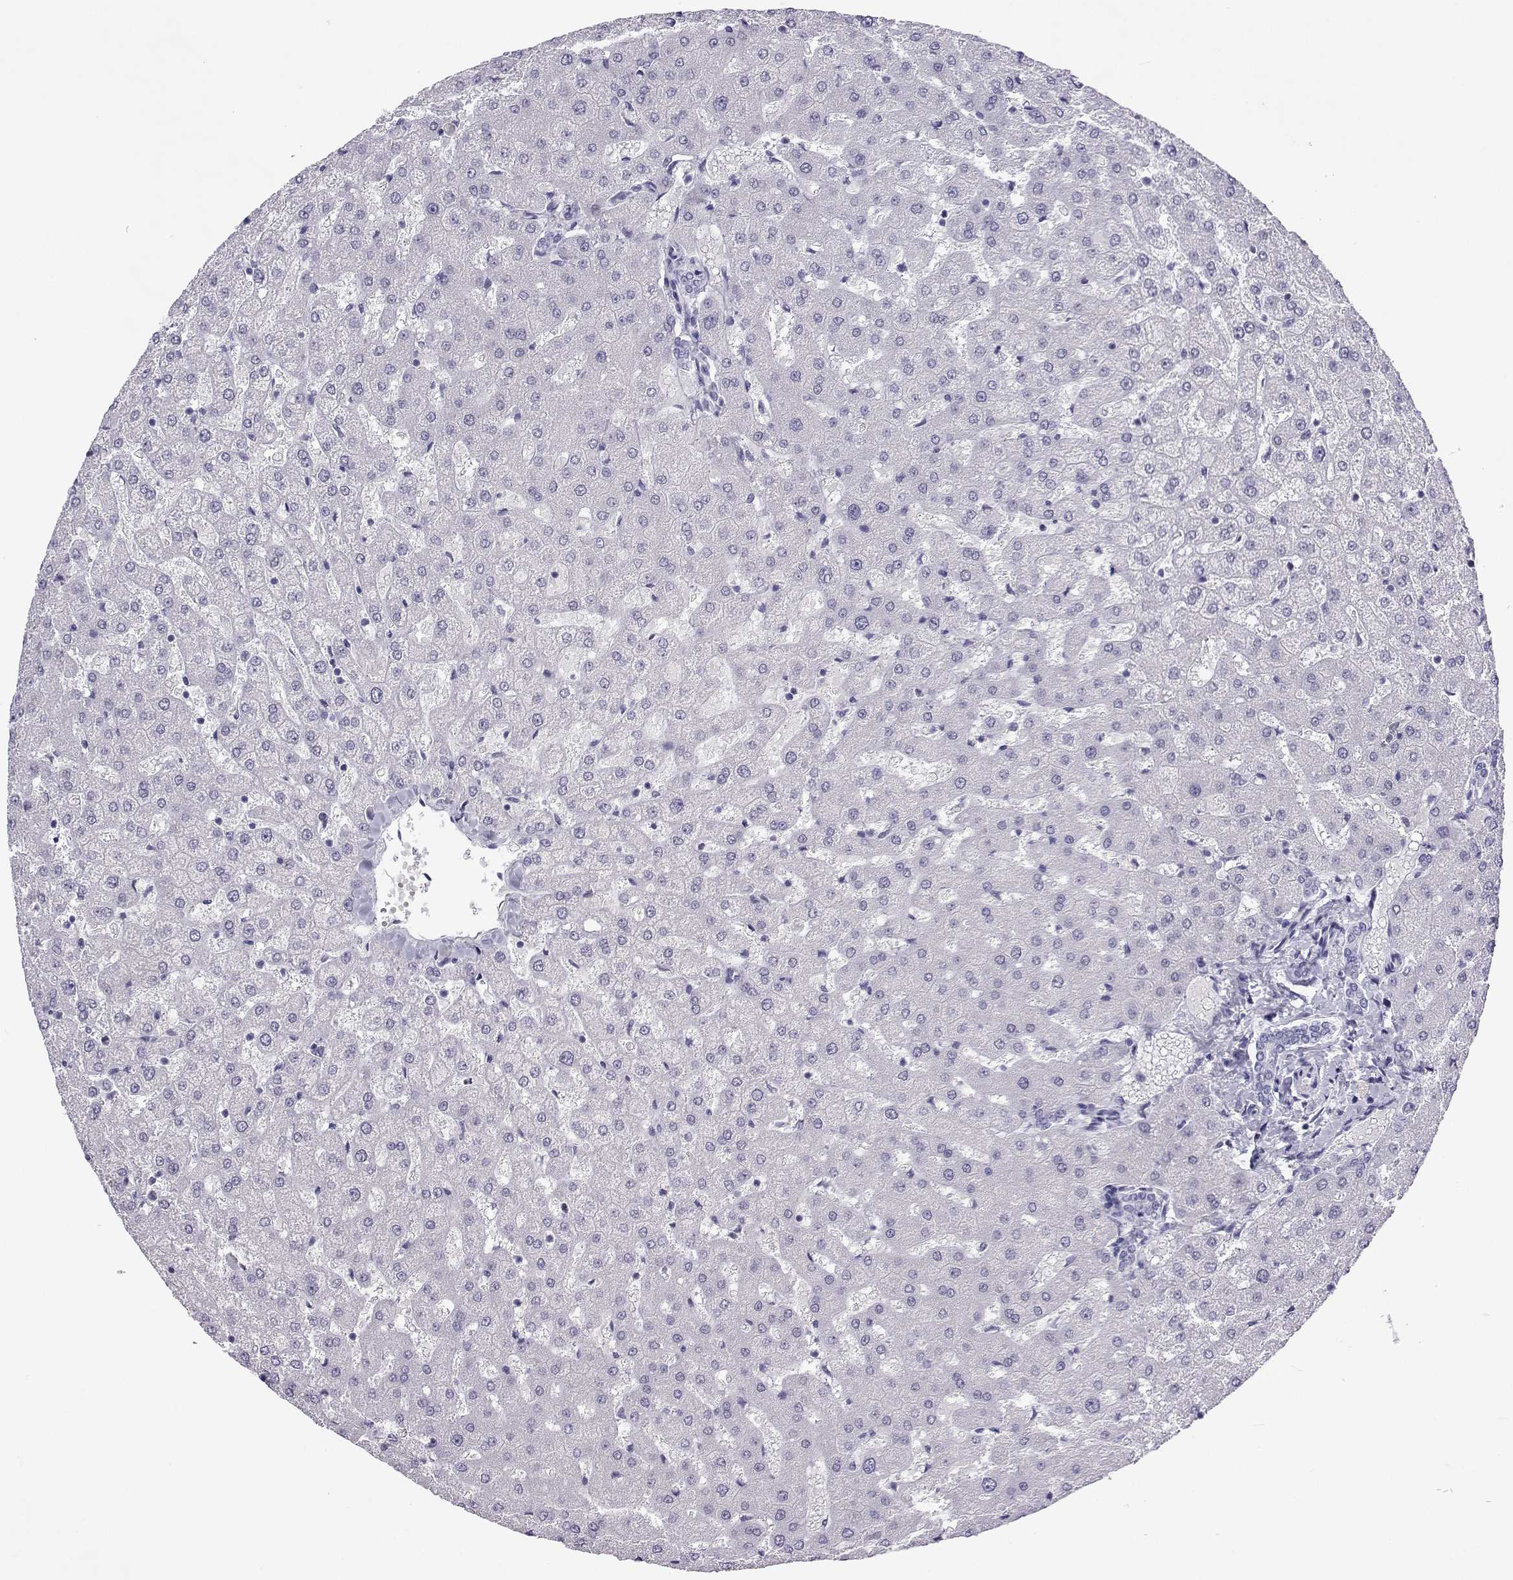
{"staining": {"intensity": "negative", "quantity": "none", "location": "none"}, "tissue": "liver", "cell_type": "Cholangiocytes", "image_type": "normal", "snomed": [{"axis": "morphology", "description": "Normal tissue, NOS"}, {"axis": "topography", "description": "Liver"}], "caption": "Immunohistochemical staining of normal liver shows no significant positivity in cholangiocytes. The staining is performed using DAB brown chromogen with nuclei counter-stained in using hematoxylin.", "gene": "ACTL7A", "patient": {"sex": "female", "age": 50}}